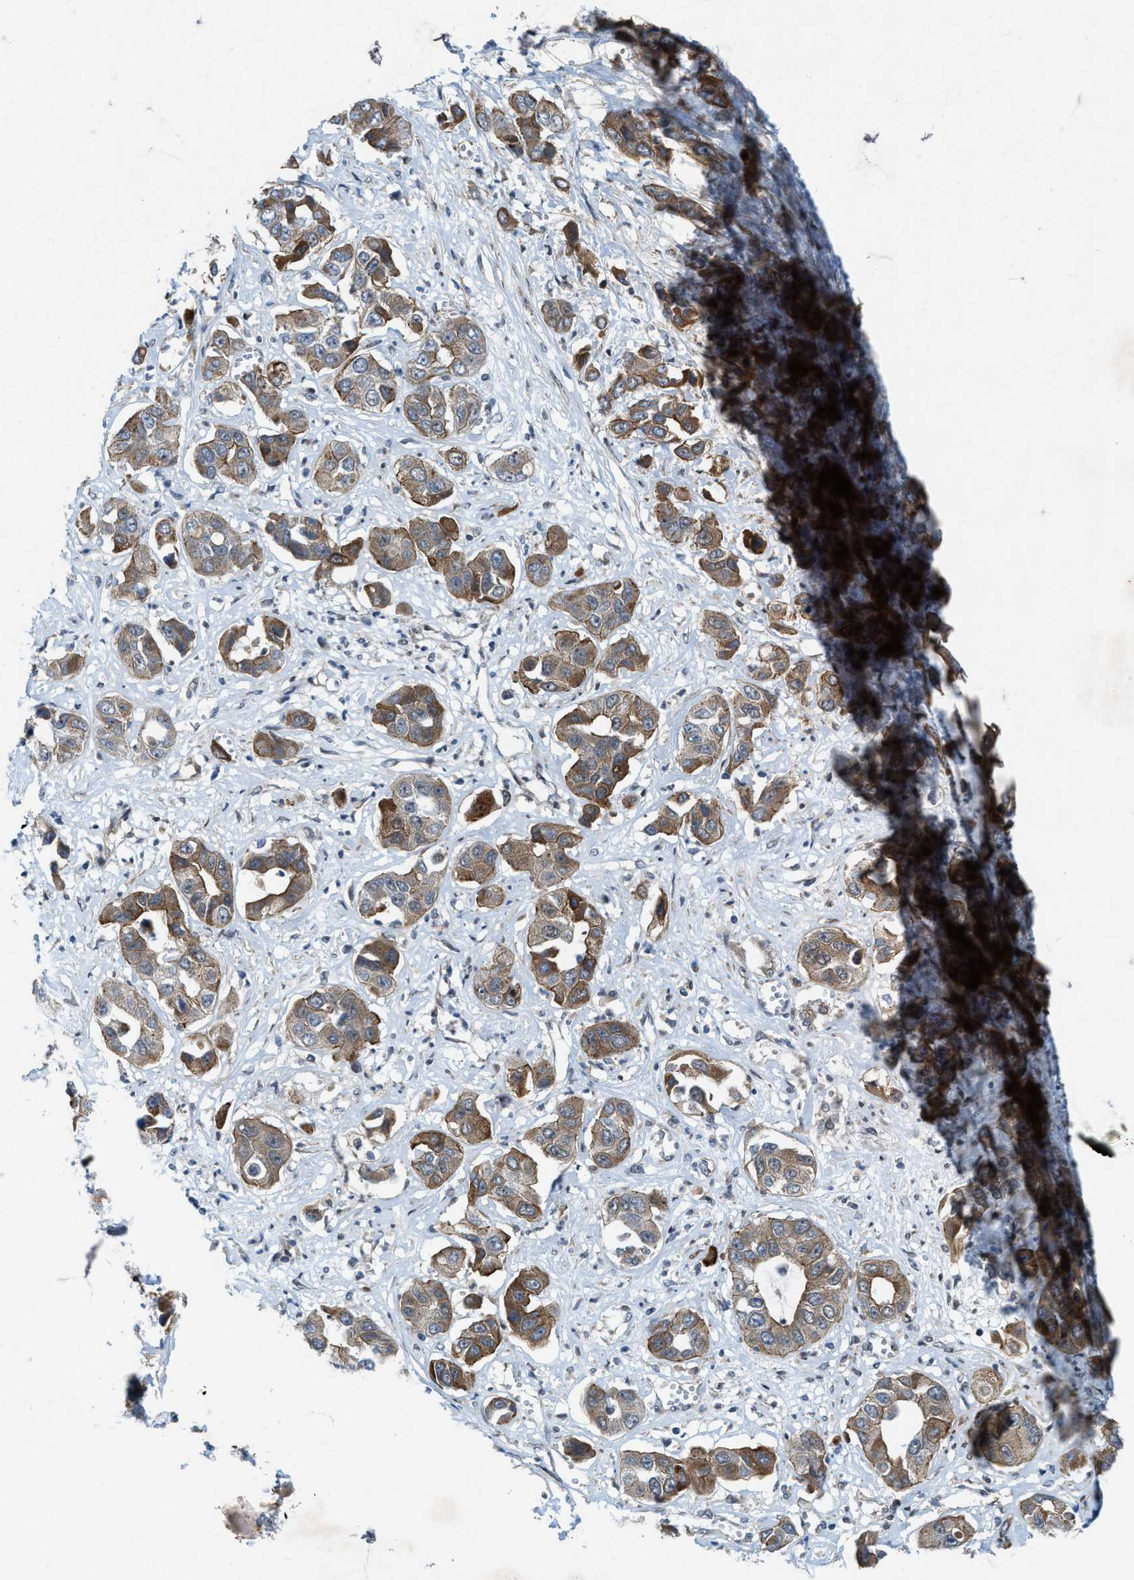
{"staining": {"intensity": "moderate", "quantity": ">75%", "location": "cytoplasmic/membranous"}, "tissue": "liver cancer", "cell_type": "Tumor cells", "image_type": "cancer", "snomed": [{"axis": "morphology", "description": "Cholangiocarcinoma"}, {"axis": "topography", "description": "Liver"}], "caption": "Immunohistochemistry (DAB (3,3'-diaminobenzidine)) staining of liver cancer displays moderate cytoplasmic/membranous protein expression in approximately >75% of tumor cells.", "gene": "URGCP", "patient": {"sex": "female", "age": 52}}